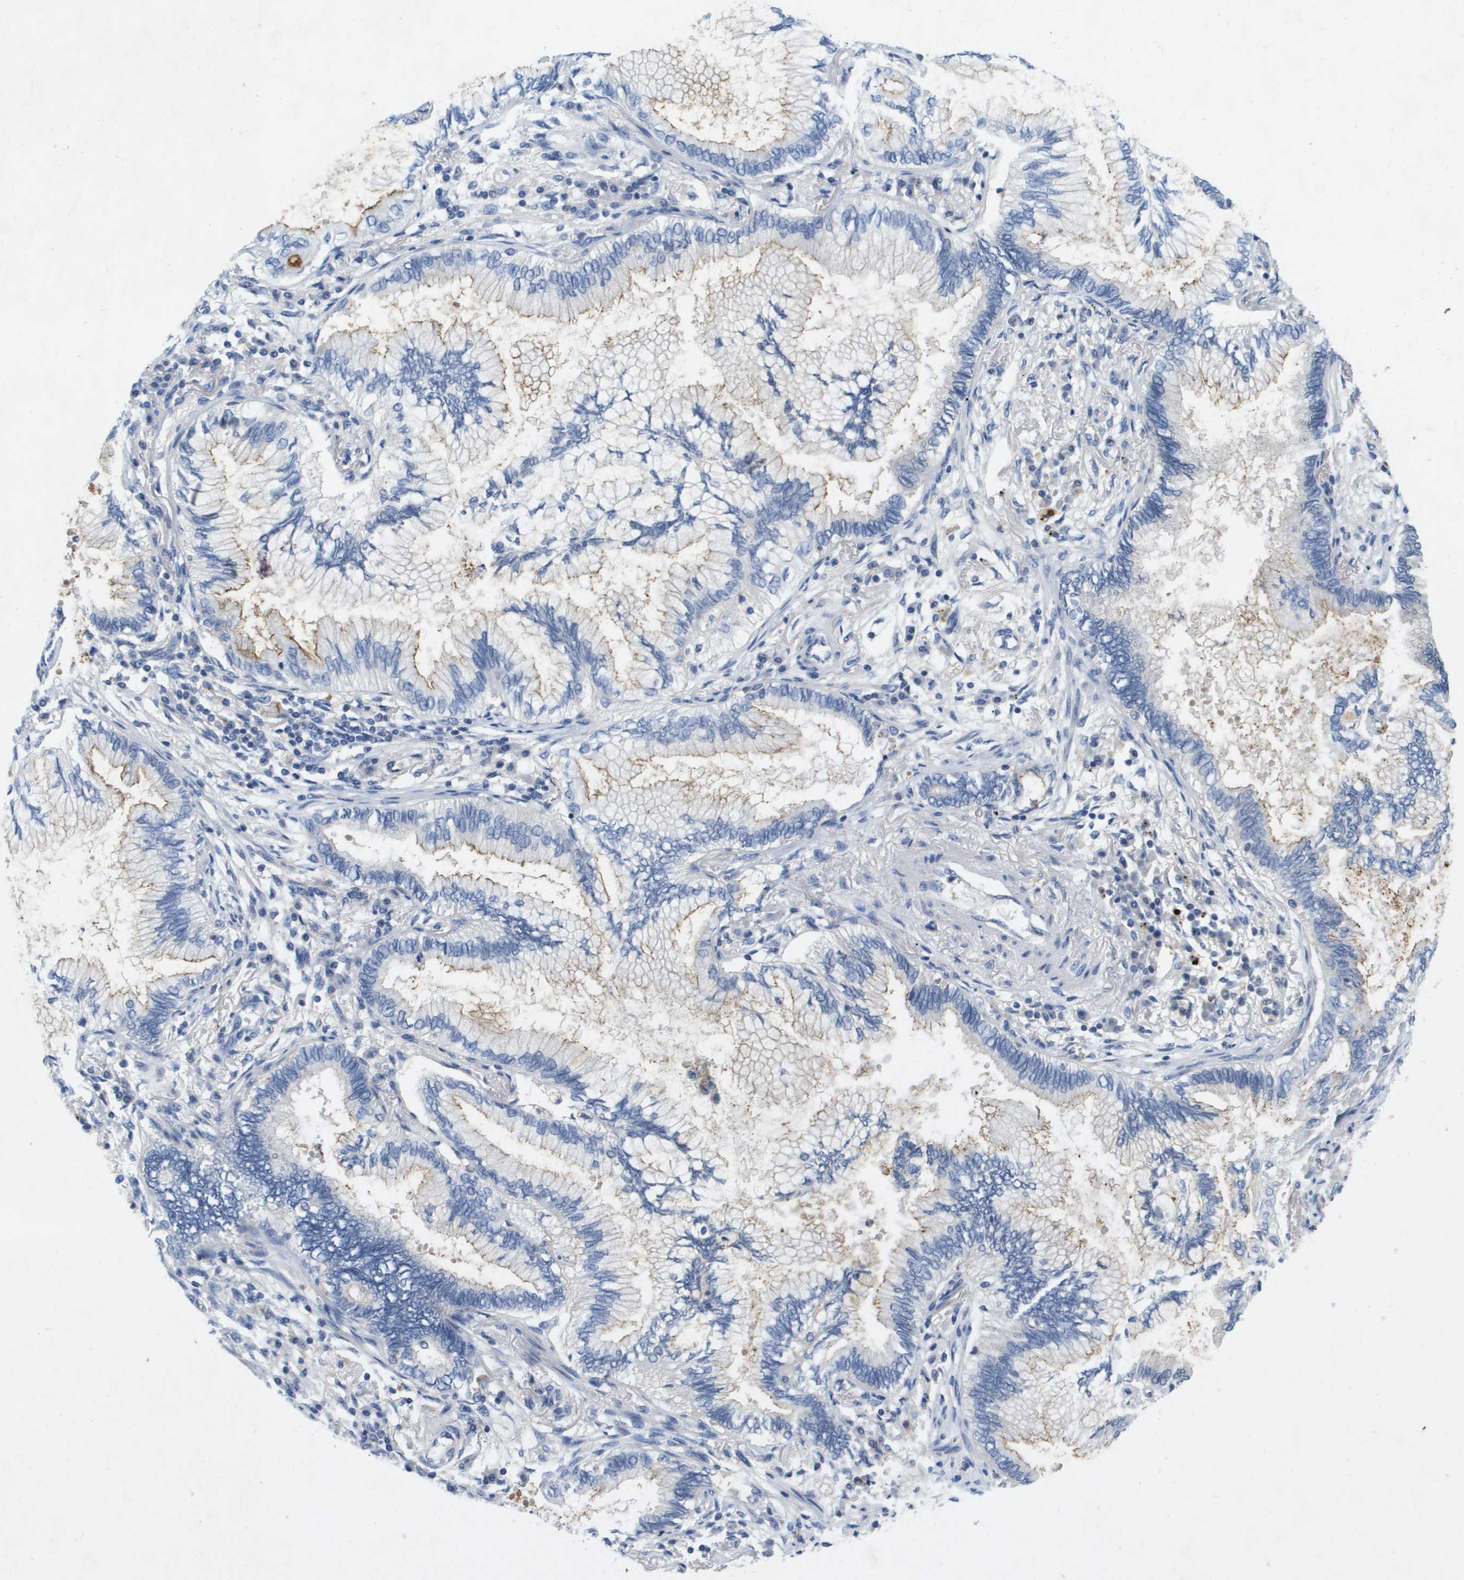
{"staining": {"intensity": "weak", "quantity": "25%-75%", "location": "cytoplasmic/membranous"}, "tissue": "lung cancer", "cell_type": "Tumor cells", "image_type": "cancer", "snomed": [{"axis": "morphology", "description": "Normal tissue, NOS"}, {"axis": "morphology", "description": "Adenocarcinoma, NOS"}, {"axis": "topography", "description": "Bronchus"}, {"axis": "topography", "description": "Lung"}], "caption": "A photomicrograph showing weak cytoplasmic/membranous expression in about 25%-75% of tumor cells in lung cancer (adenocarcinoma), as visualized by brown immunohistochemical staining.", "gene": "LIPG", "patient": {"sex": "female", "age": 70}}